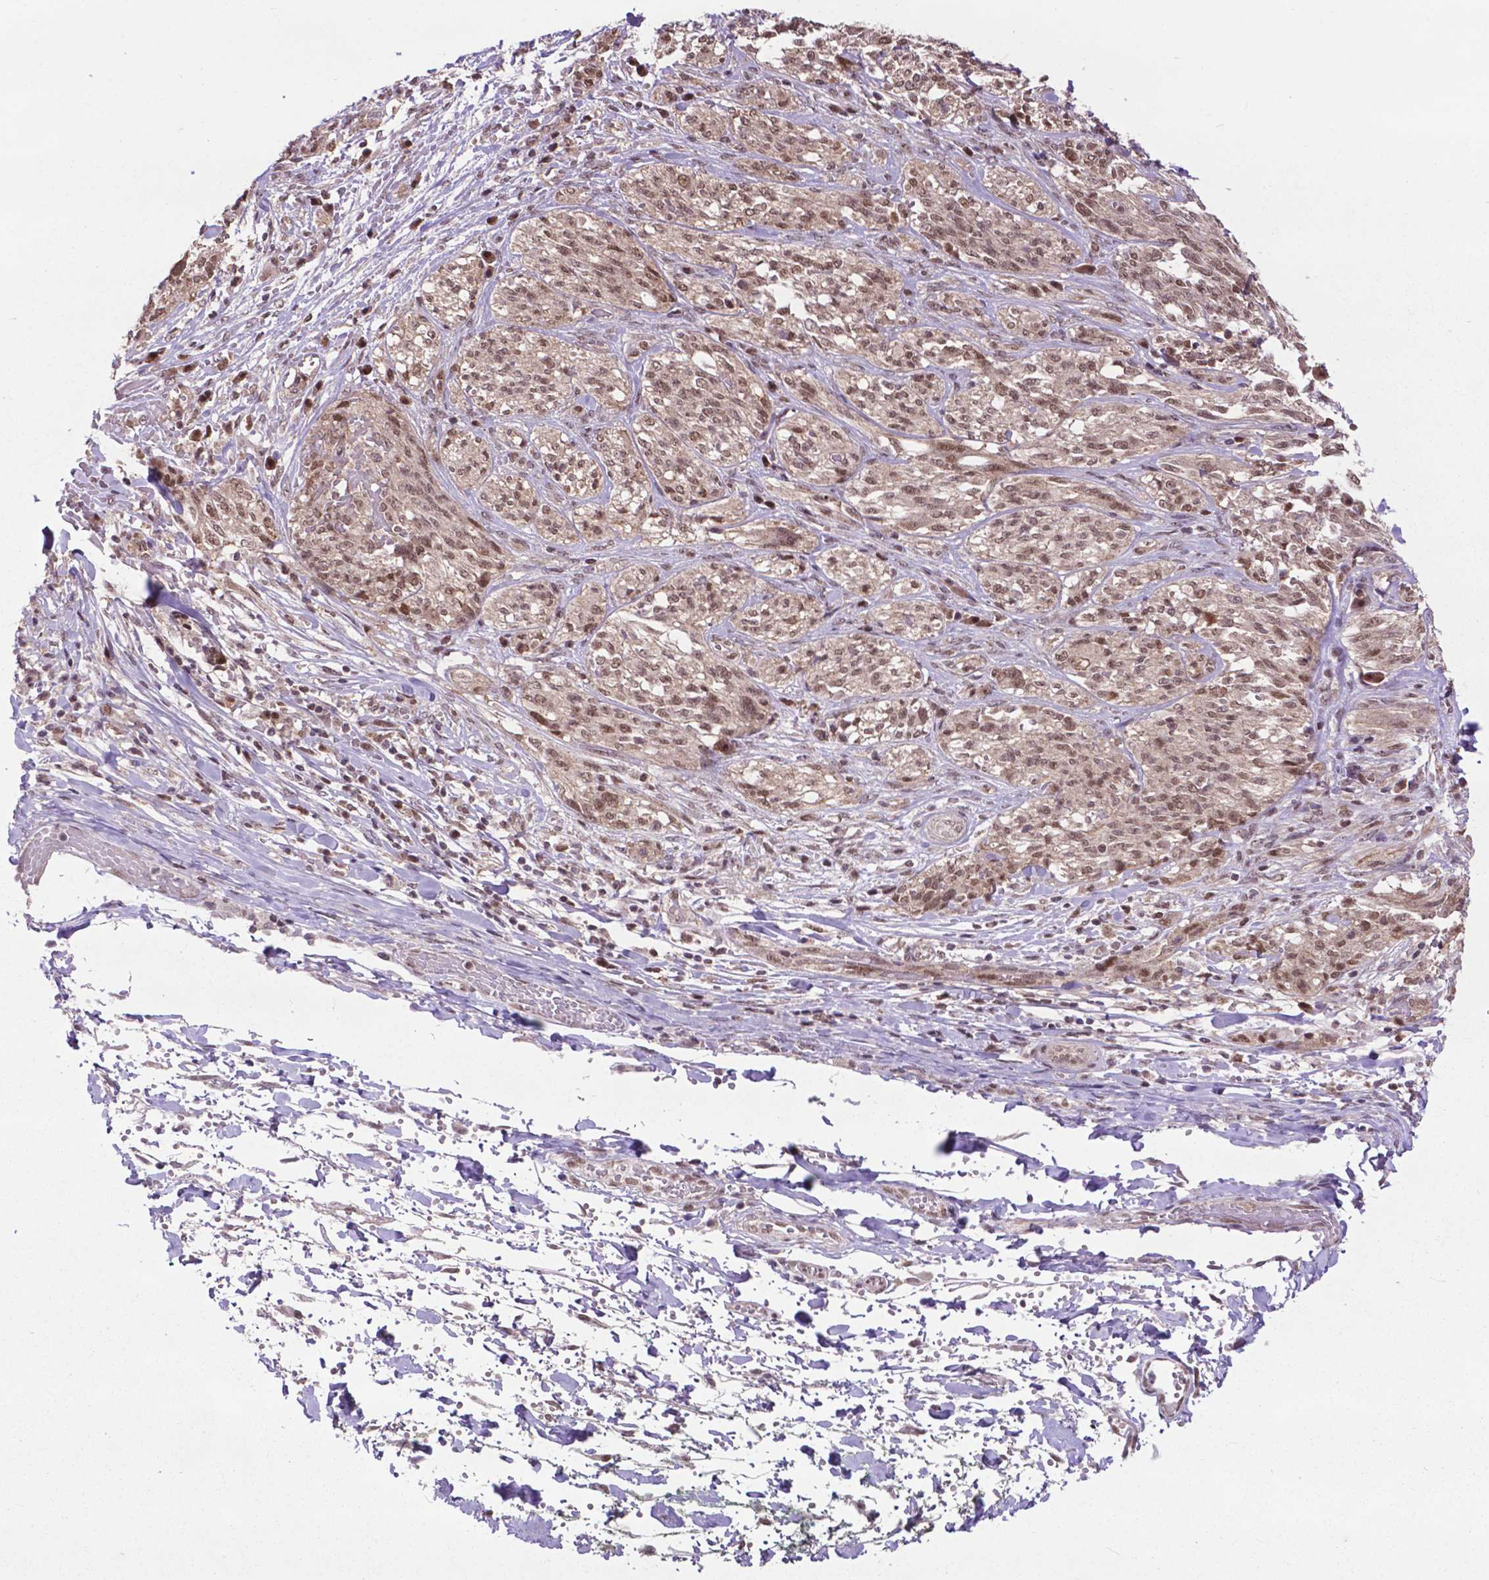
{"staining": {"intensity": "moderate", "quantity": ">75%", "location": "nuclear"}, "tissue": "melanoma", "cell_type": "Tumor cells", "image_type": "cancer", "snomed": [{"axis": "morphology", "description": "Malignant melanoma, NOS"}, {"axis": "topography", "description": "Skin"}], "caption": "Protein expression analysis of human melanoma reveals moderate nuclear expression in approximately >75% of tumor cells. Using DAB (3,3'-diaminobenzidine) (brown) and hematoxylin (blue) stains, captured at high magnification using brightfield microscopy.", "gene": "FAF1", "patient": {"sex": "female", "age": 91}}